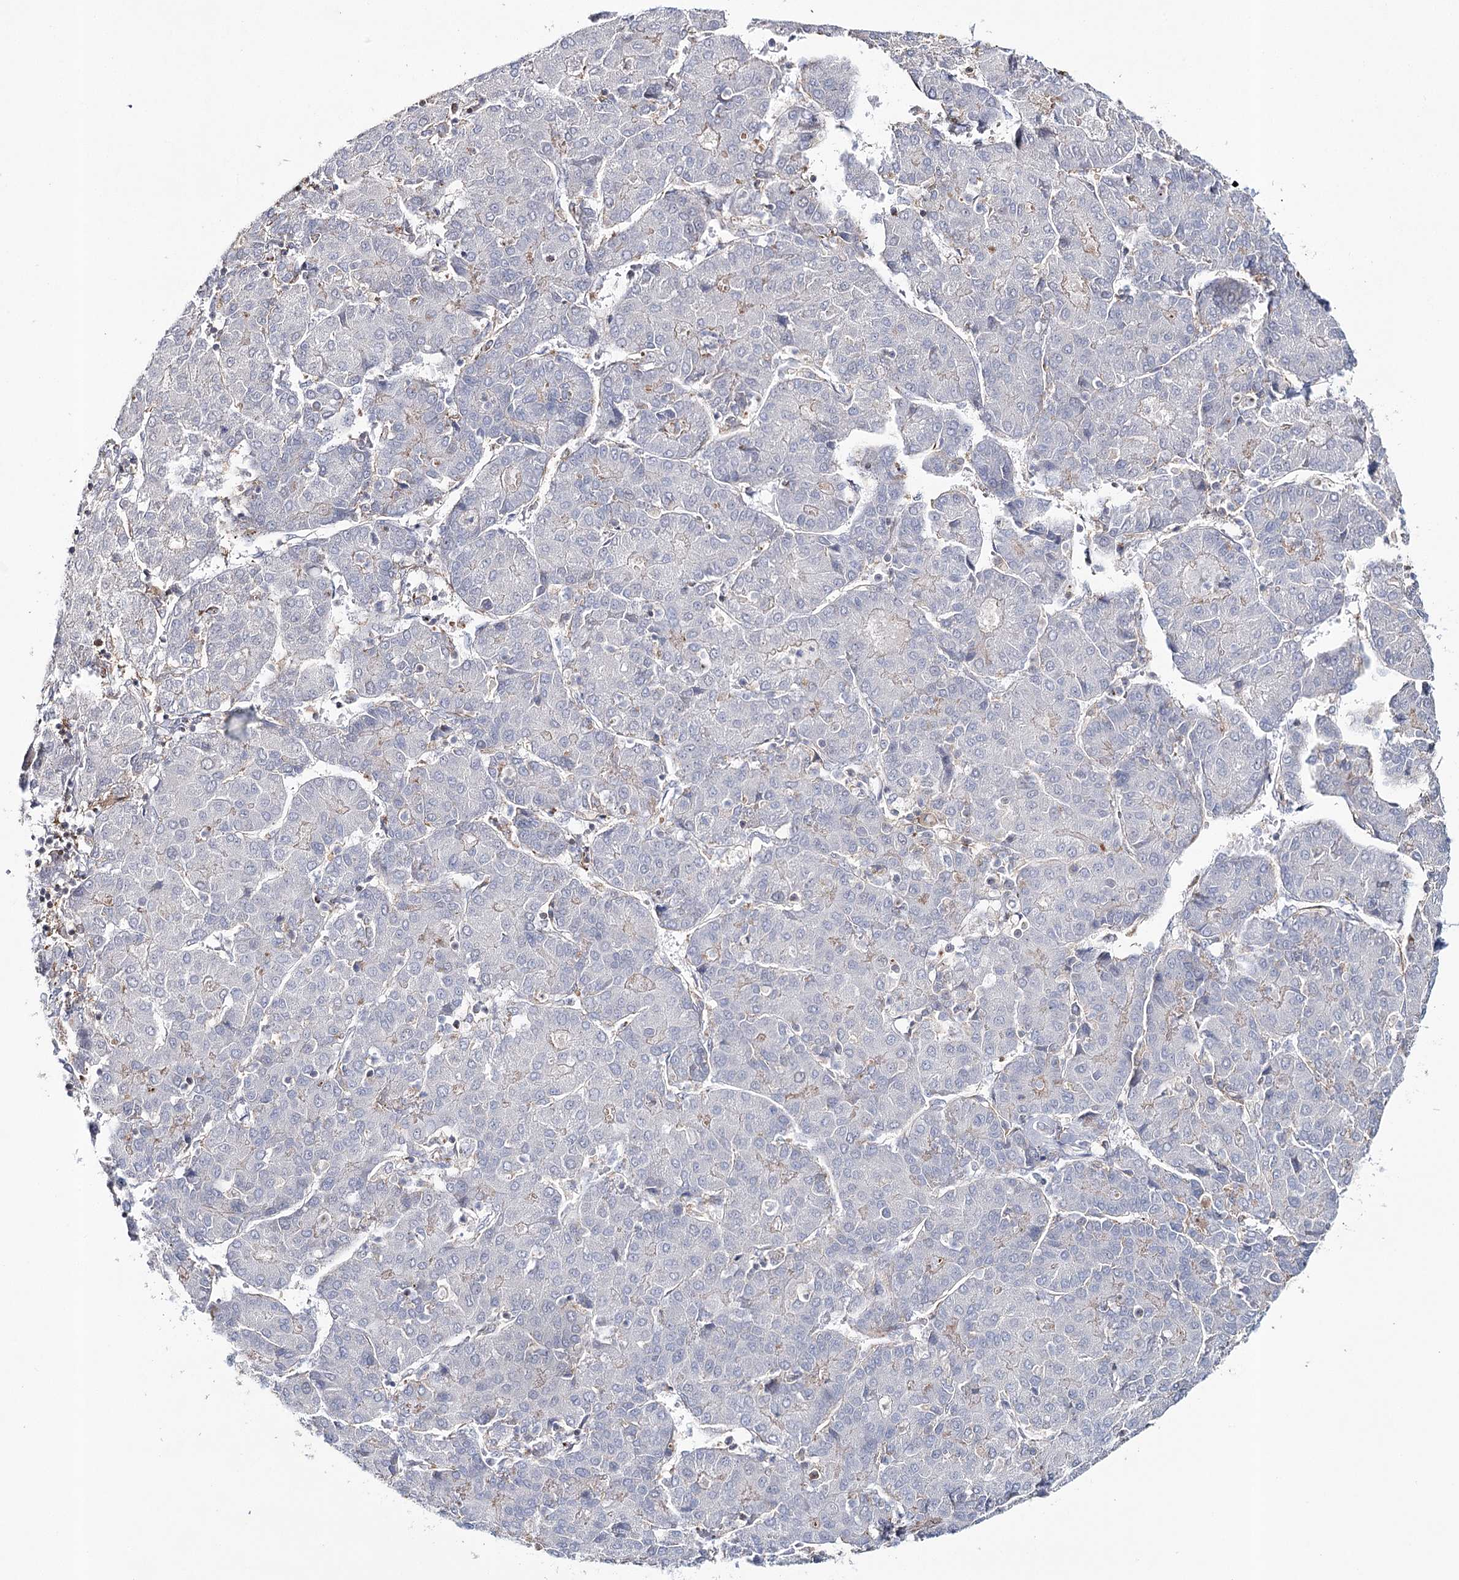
{"staining": {"intensity": "negative", "quantity": "none", "location": "none"}, "tissue": "liver cancer", "cell_type": "Tumor cells", "image_type": "cancer", "snomed": [{"axis": "morphology", "description": "Carcinoma, Hepatocellular, NOS"}, {"axis": "topography", "description": "Liver"}], "caption": "Image shows no protein expression in tumor cells of liver hepatocellular carcinoma tissue.", "gene": "ZC3H8", "patient": {"sex": "male", "age": 65}}